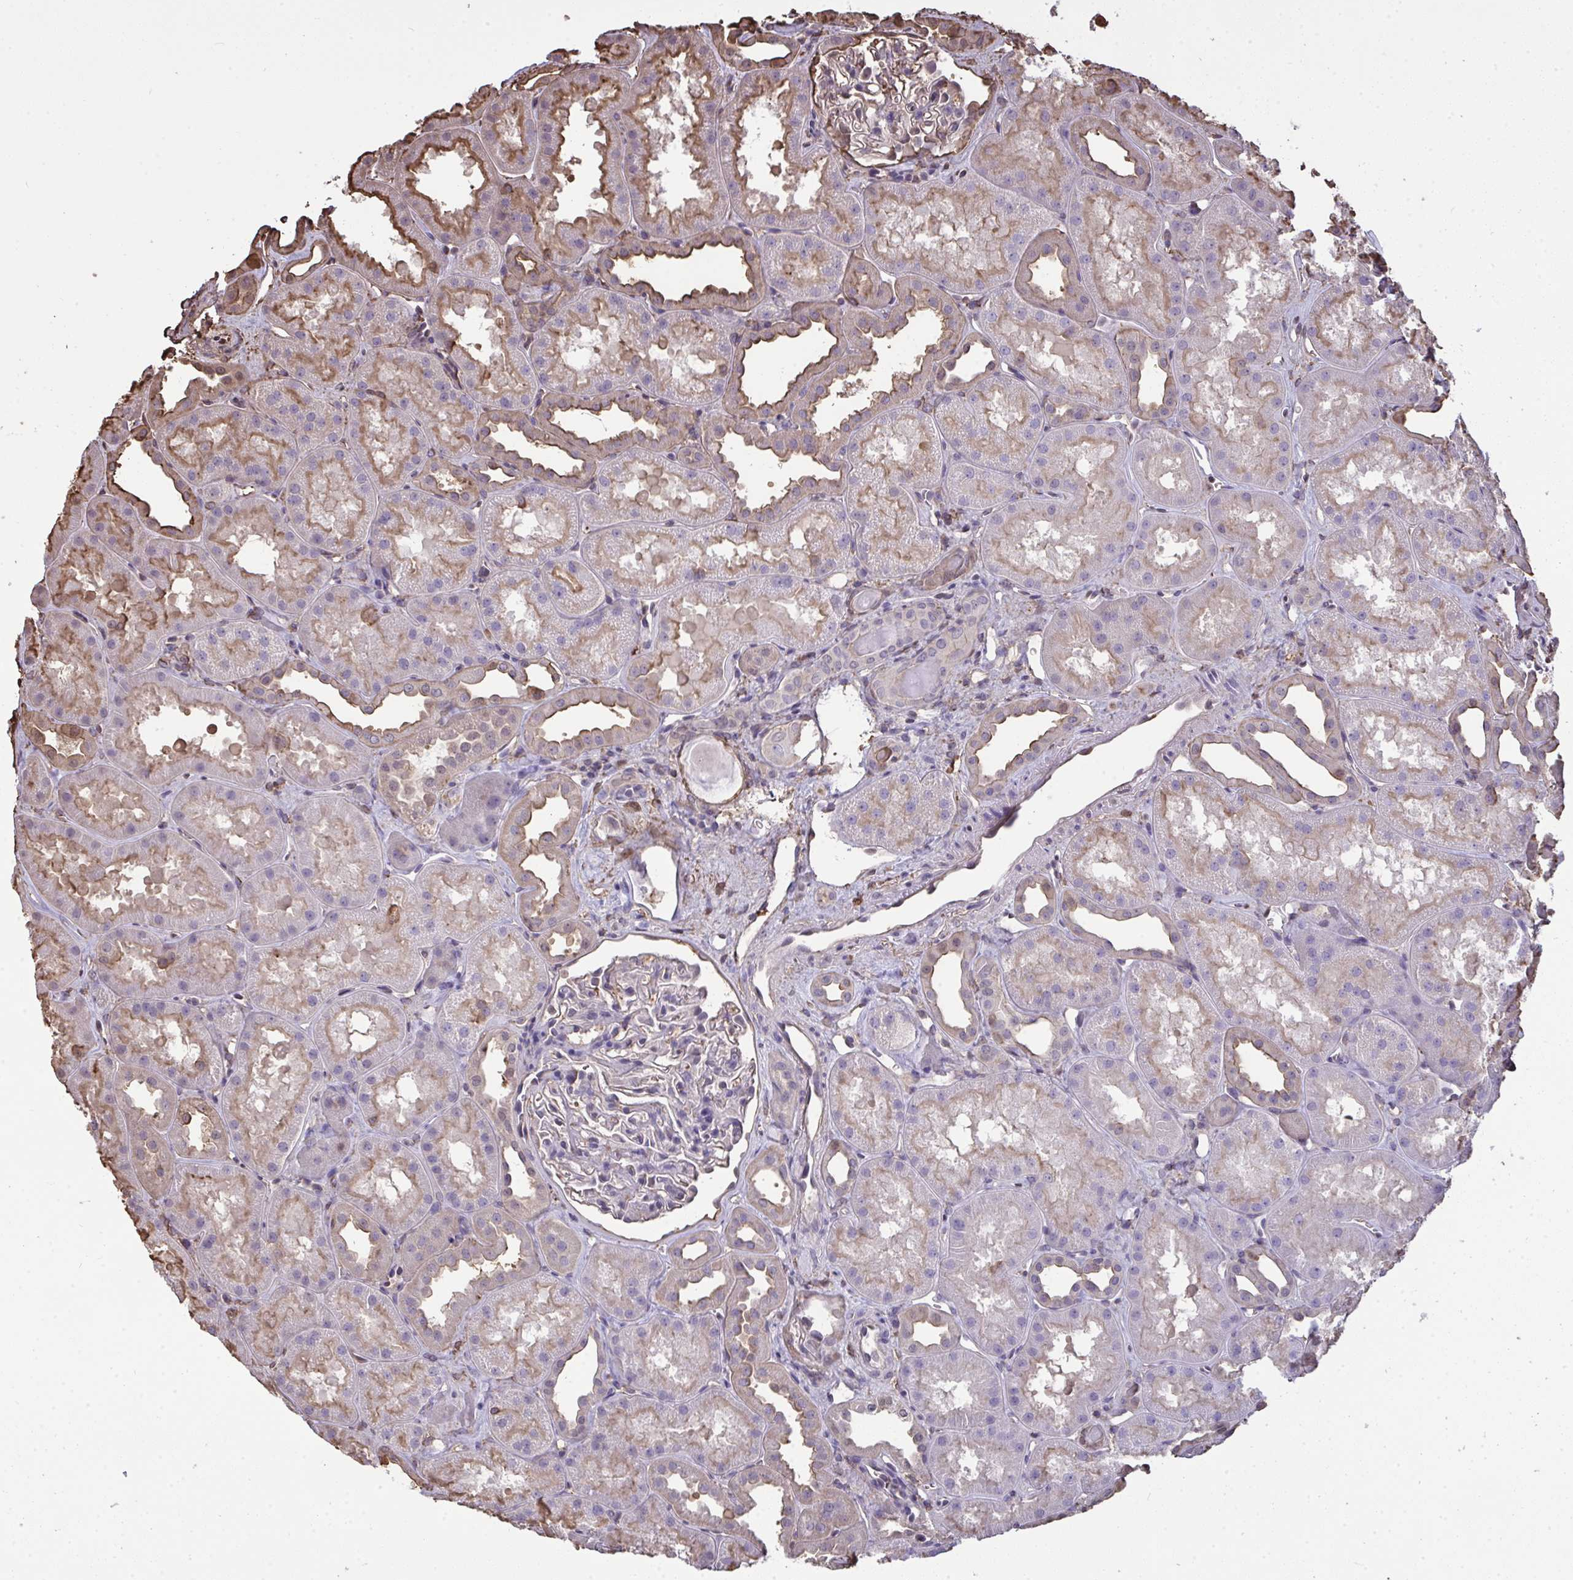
{"staining": {"intensity": "negative", "quantity": "none", "location": "none"}, "tissue": "kidney", "cell_type": "Cells in glomeruli", "image_type": "normal", "snomed": [{"axis": "morphology", "description": "Normal tissue, NOS"}, {"axis": "topography", "description": "Kidney"}], "caption": "This micrograph is of benign kidney stained with immunohistochemistry (IHC) to label a protein in brown with the nuclei are counter-stained blue. There is no expression in cells in glomeruli. The staining is performed using DAB brown chromogen with nuclei counter-stained in using hematoxylin.", "gene": "ANXA5", "patient": {"sex": "male", "age": 61}}